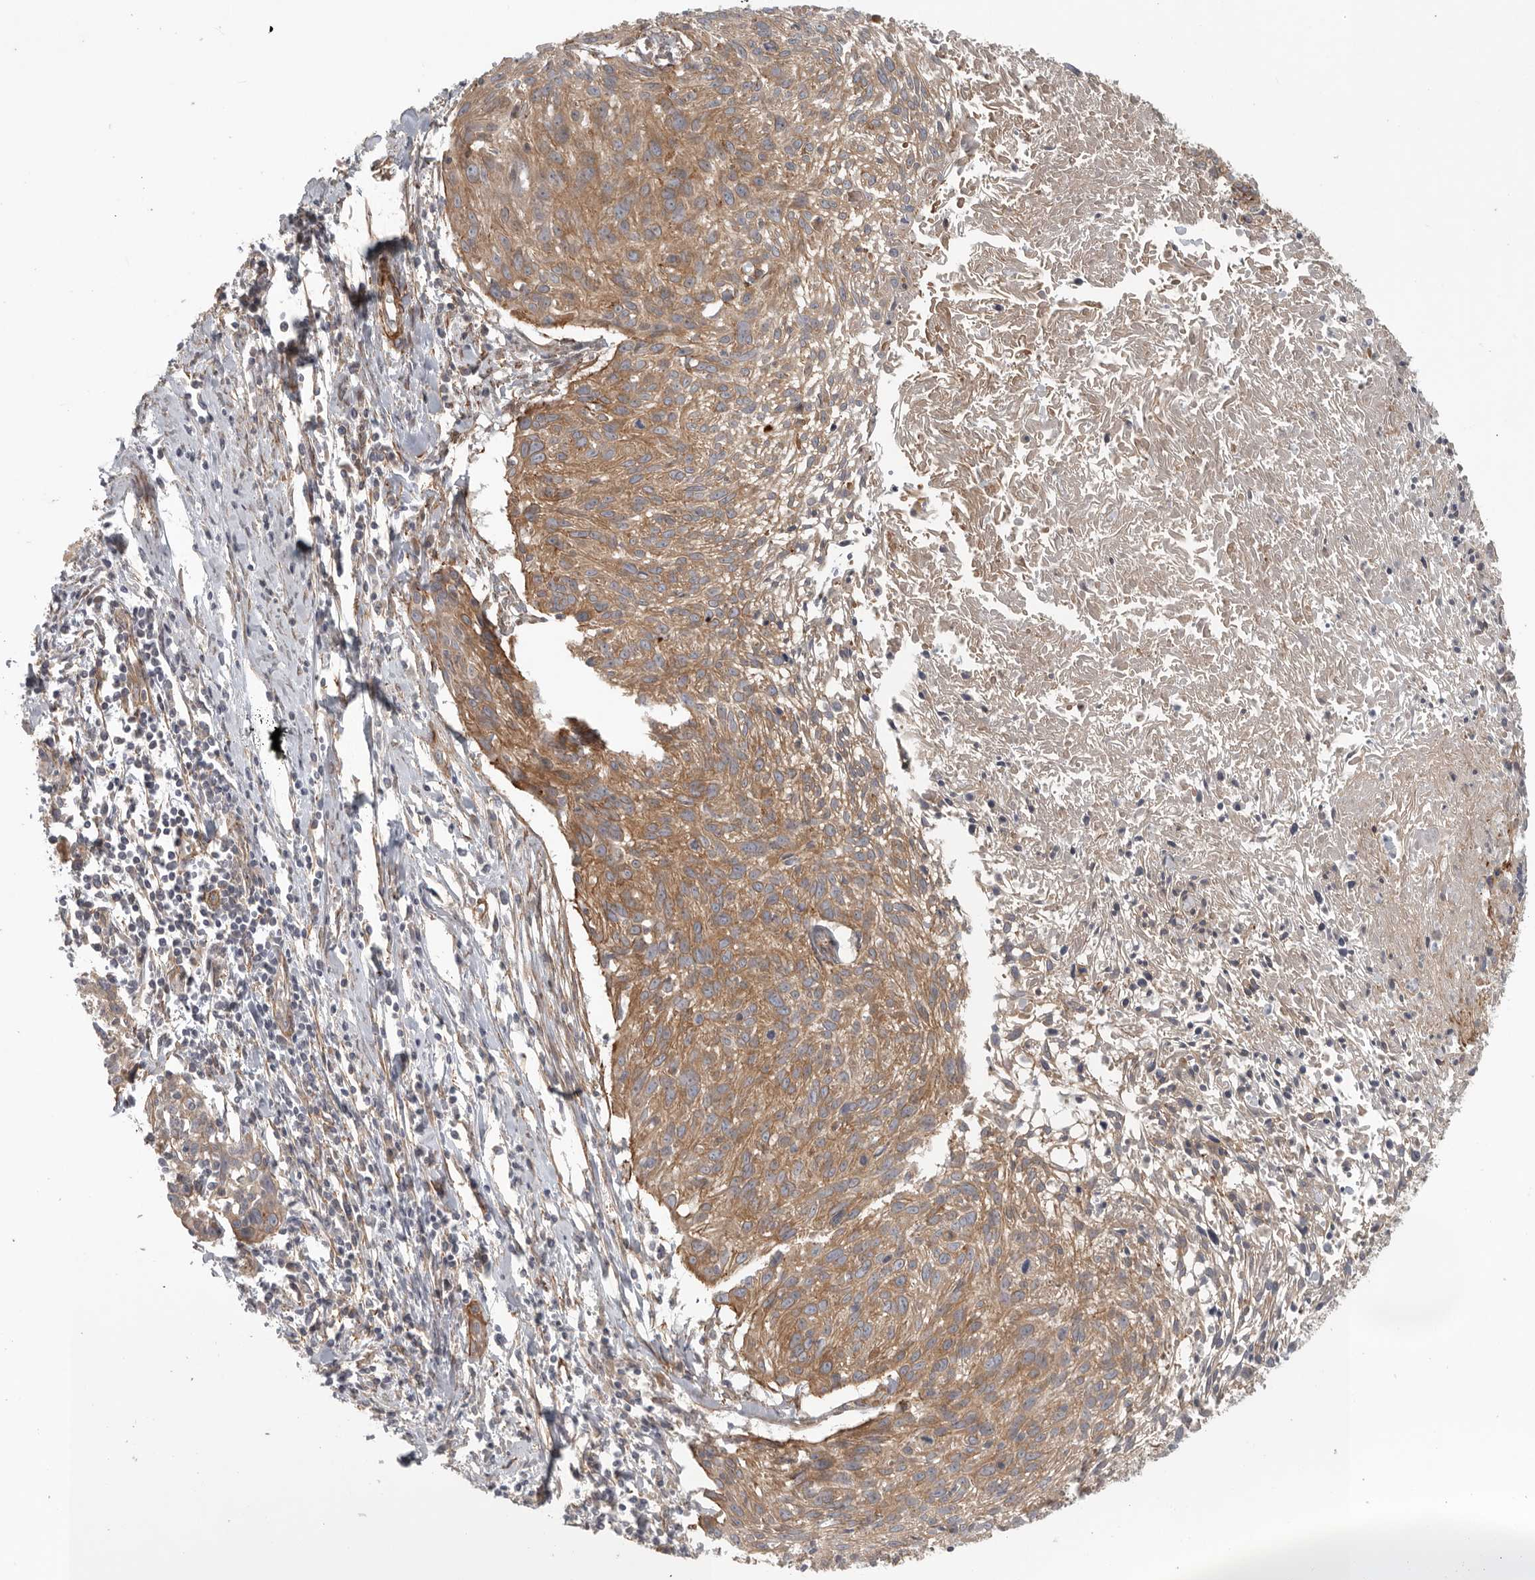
{"staining": {"intensity": "moderate", "quantity": ">75%", "location": "cytoplasmic/membranous"}, "tissue": "cervical cancer", "cell_type": "Tumor cells", "image_type": "cancer", "snomed": [{"axis": "morphology", "description": "Squamous cell carcinoma, NOS"}, {"axis": "topography", "description": "Cervix"}], "caption": "Protein expression analysis of squamous cell carcinoma (cervical) reveals moderate cytoplasmic/membranous expression in about >75% of tumor cells.", "gene": "LONRF1", "patient": {"sex": "female", "age": 51}}